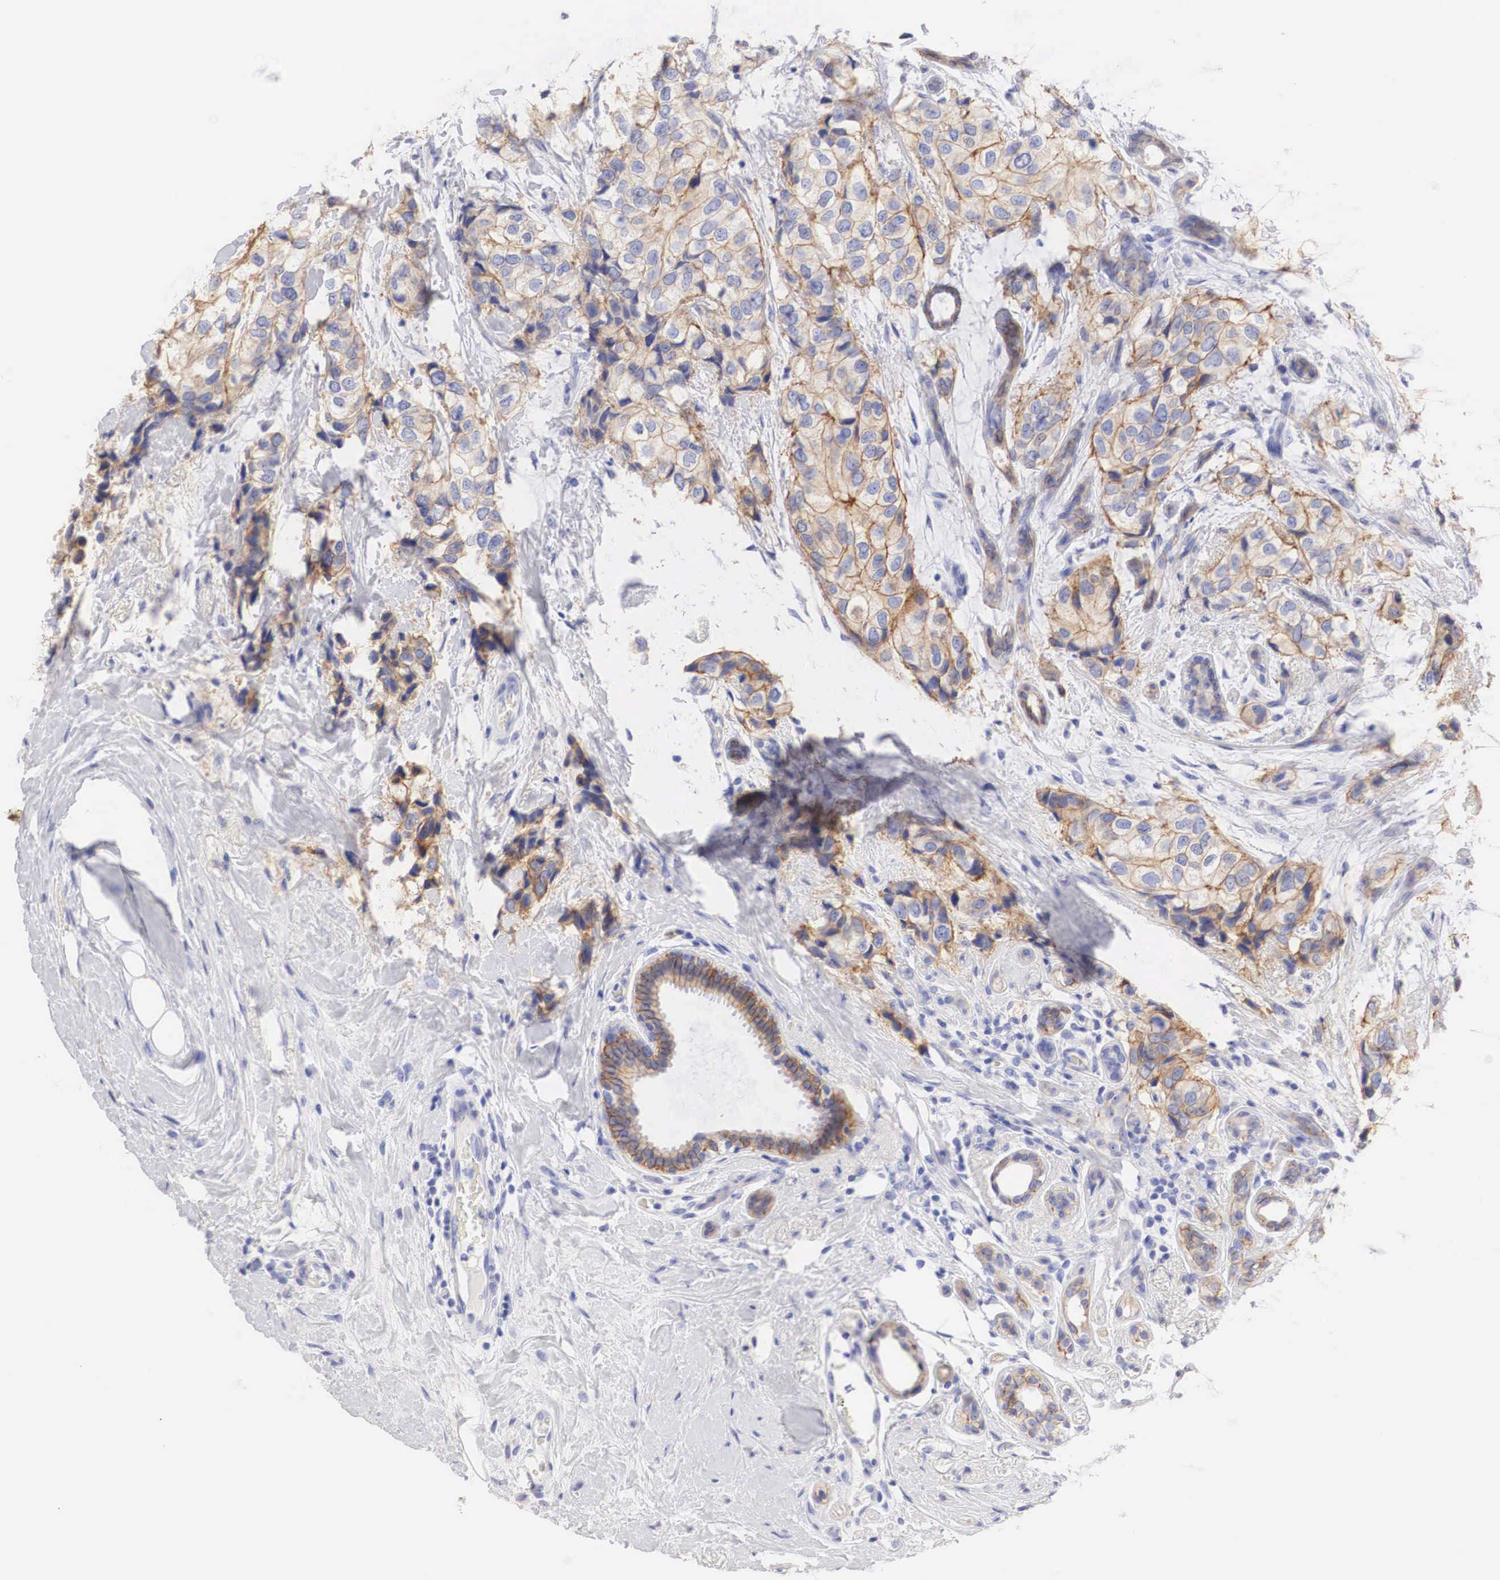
{"staining": {"intensity": "moderate", "quantity": ">75%", "location": "cytoplasmic/membranous"}, "tissue": "breast cancer", "cell_type": "Tumor cells", "image_type": "cancer", "snomed": [{"axis": "morphology", "description": "Duct carcinoma"}, {"axis": "topography", "description": "Breast"}], "caption": "Immunohistochemical staining of breast cancer exhibits moderate cytoplasmic/membranous protein staining in approximately >75% of tumor cells.", "gene": "ERBB2", "patient": {"sex": "female", "age": 68}}